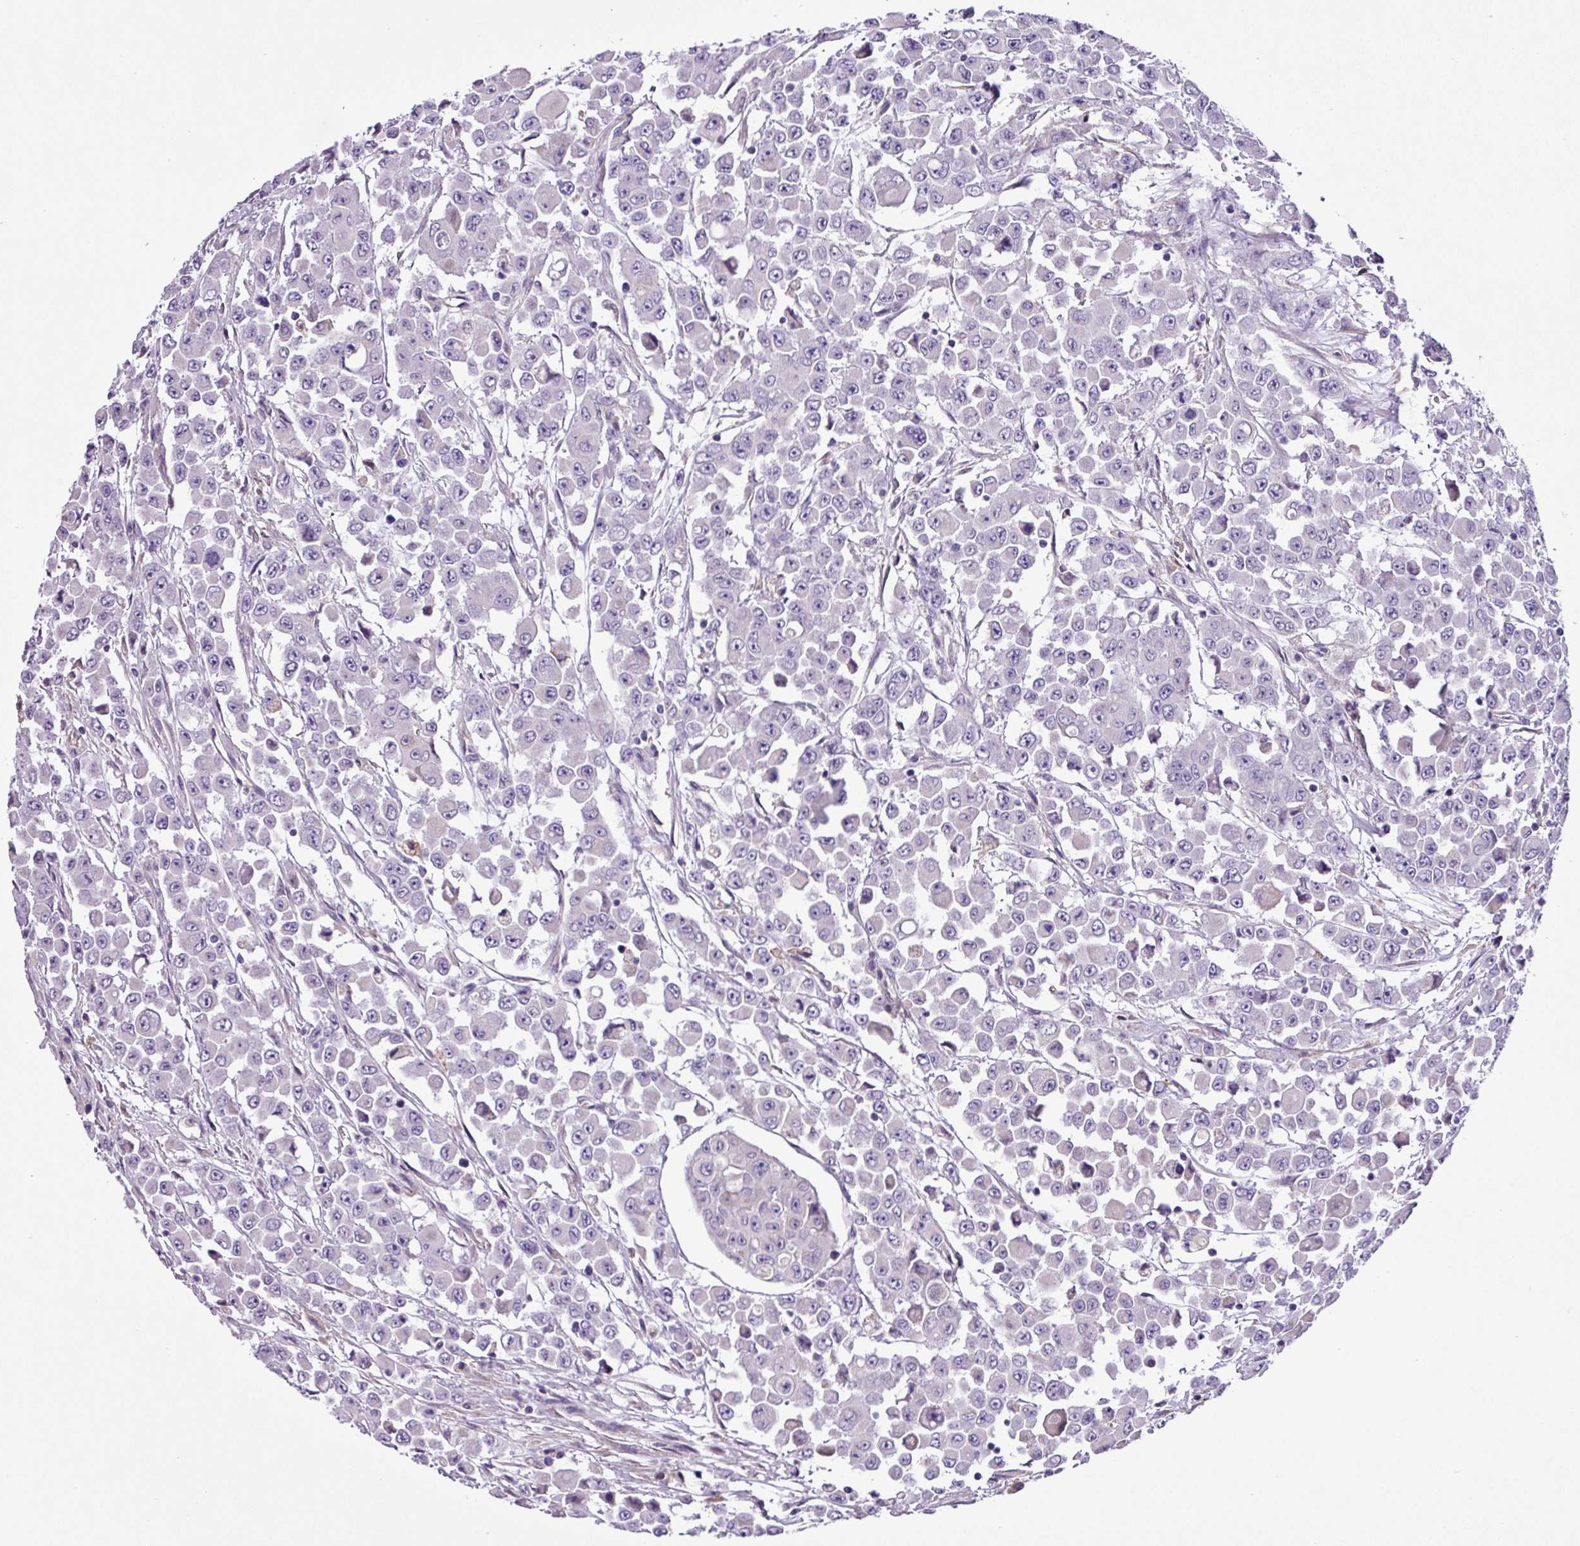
{"staining": {"intensity": "negative", "quantity": "none", "location": "none"}, "tissue": "colorectal cancer", "cell_type": "Tumor cells", "image_type": "cancer", "snomed": [{"axis": "morphology", "description": "Adenocarcinoma, NOS"}, {"axis": "topography", "description": "Colon"}], "caption": "An immunohistochemistry (IHC) histopathology image of colorectal cancer is shown. There is no staining in tumor cells of colorectal cancer.", "gene": "C11orf91", "patient": {"sex": "male", "age": 51}}